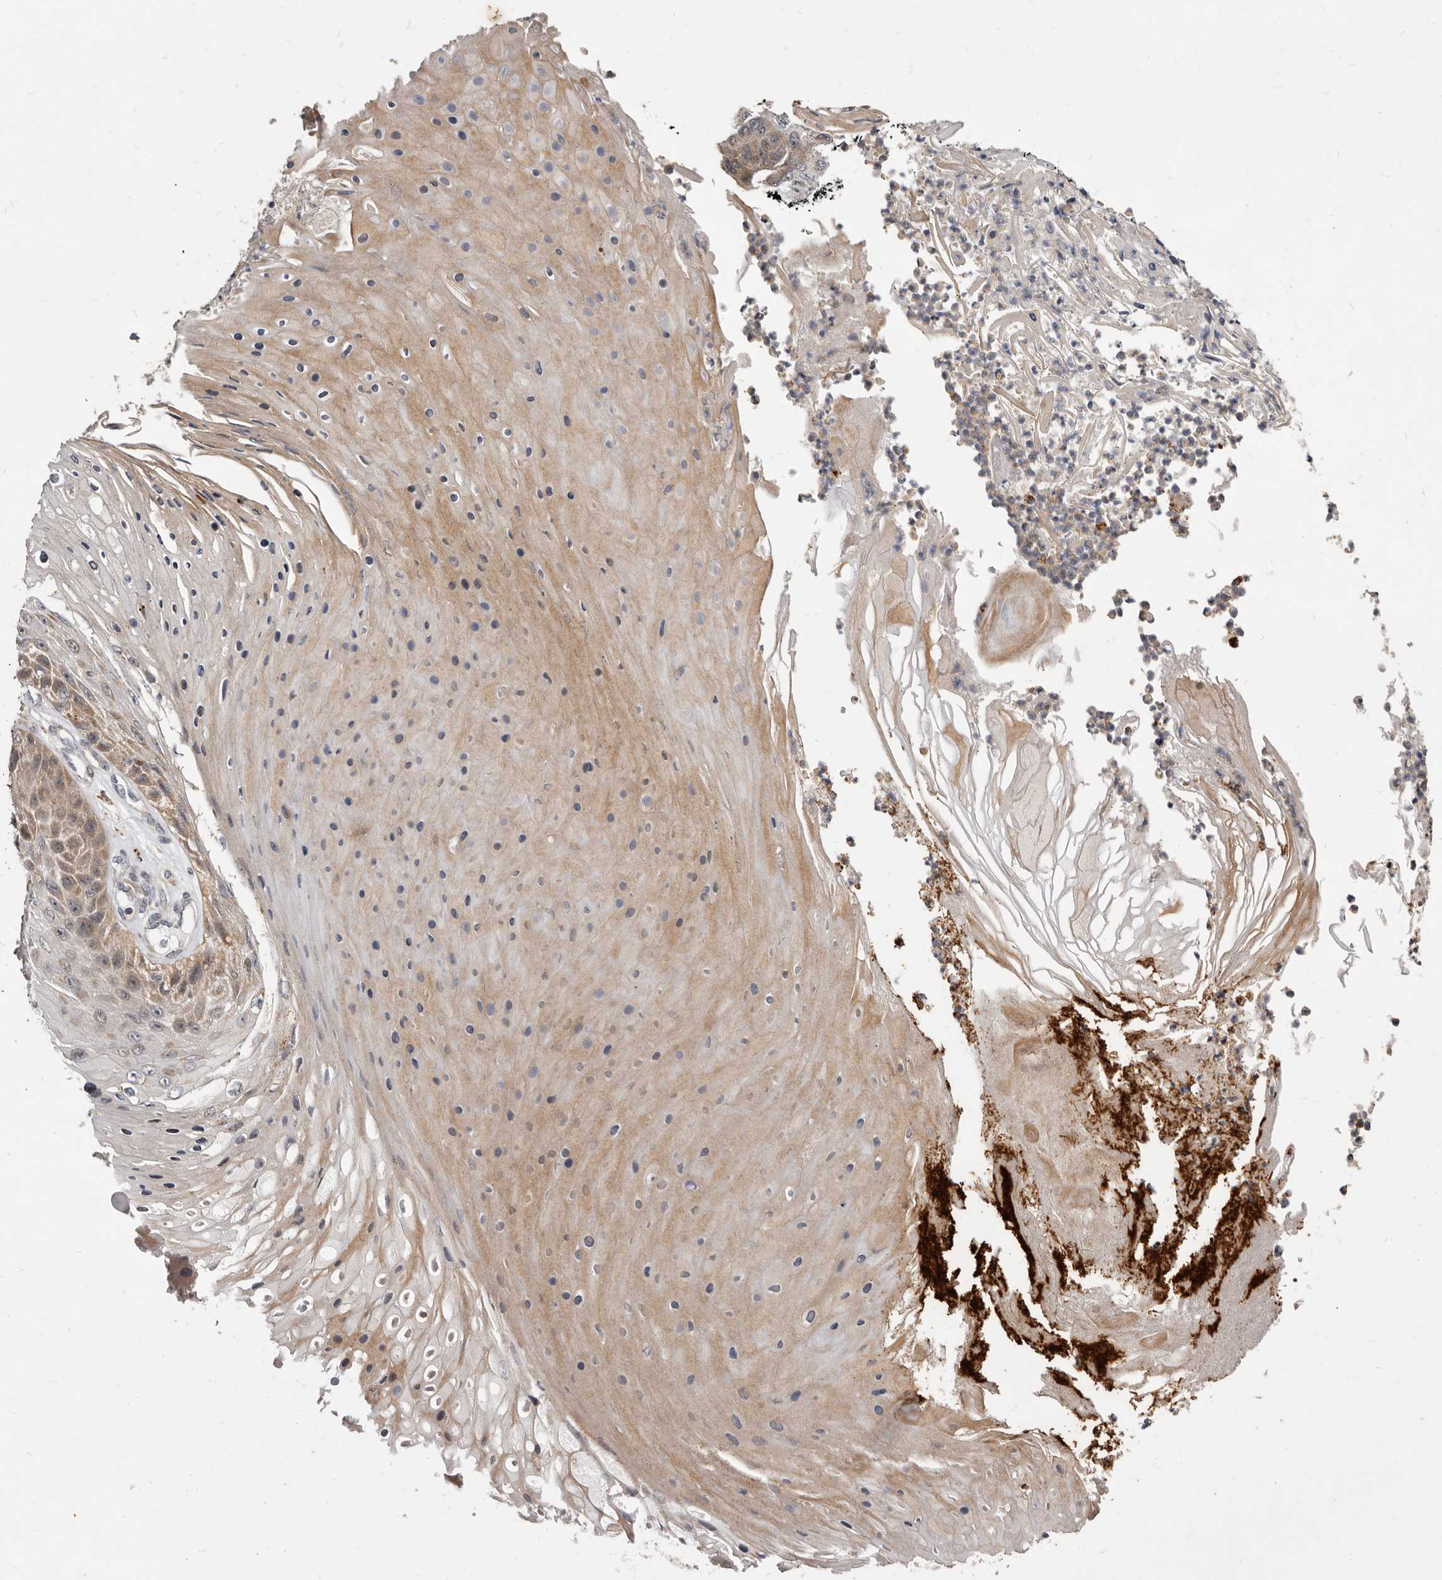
{"staining": {"intensity": "weak", "quantity": "25%-75%", "location": "cytoplasmic/membranous"}, "tissue": "skin cancer", "cell_type": "Tumor cells", "image_type": "cancer", "snomed": [{"axis": "morphology", "description": "Squamous cell carcinoma, NOS"}, {"axis": "topography", "description": "Skin"}], "caption": "About 25%-75% of tumor cells in skin cancer (squamous cell carcinoma) demonstrate weak cytoplasmic/membranous protein expression as visualized by brown immunohistochemical staining.", "gene": "SMC4", "patient": {"sex": "female", "age": 88}}